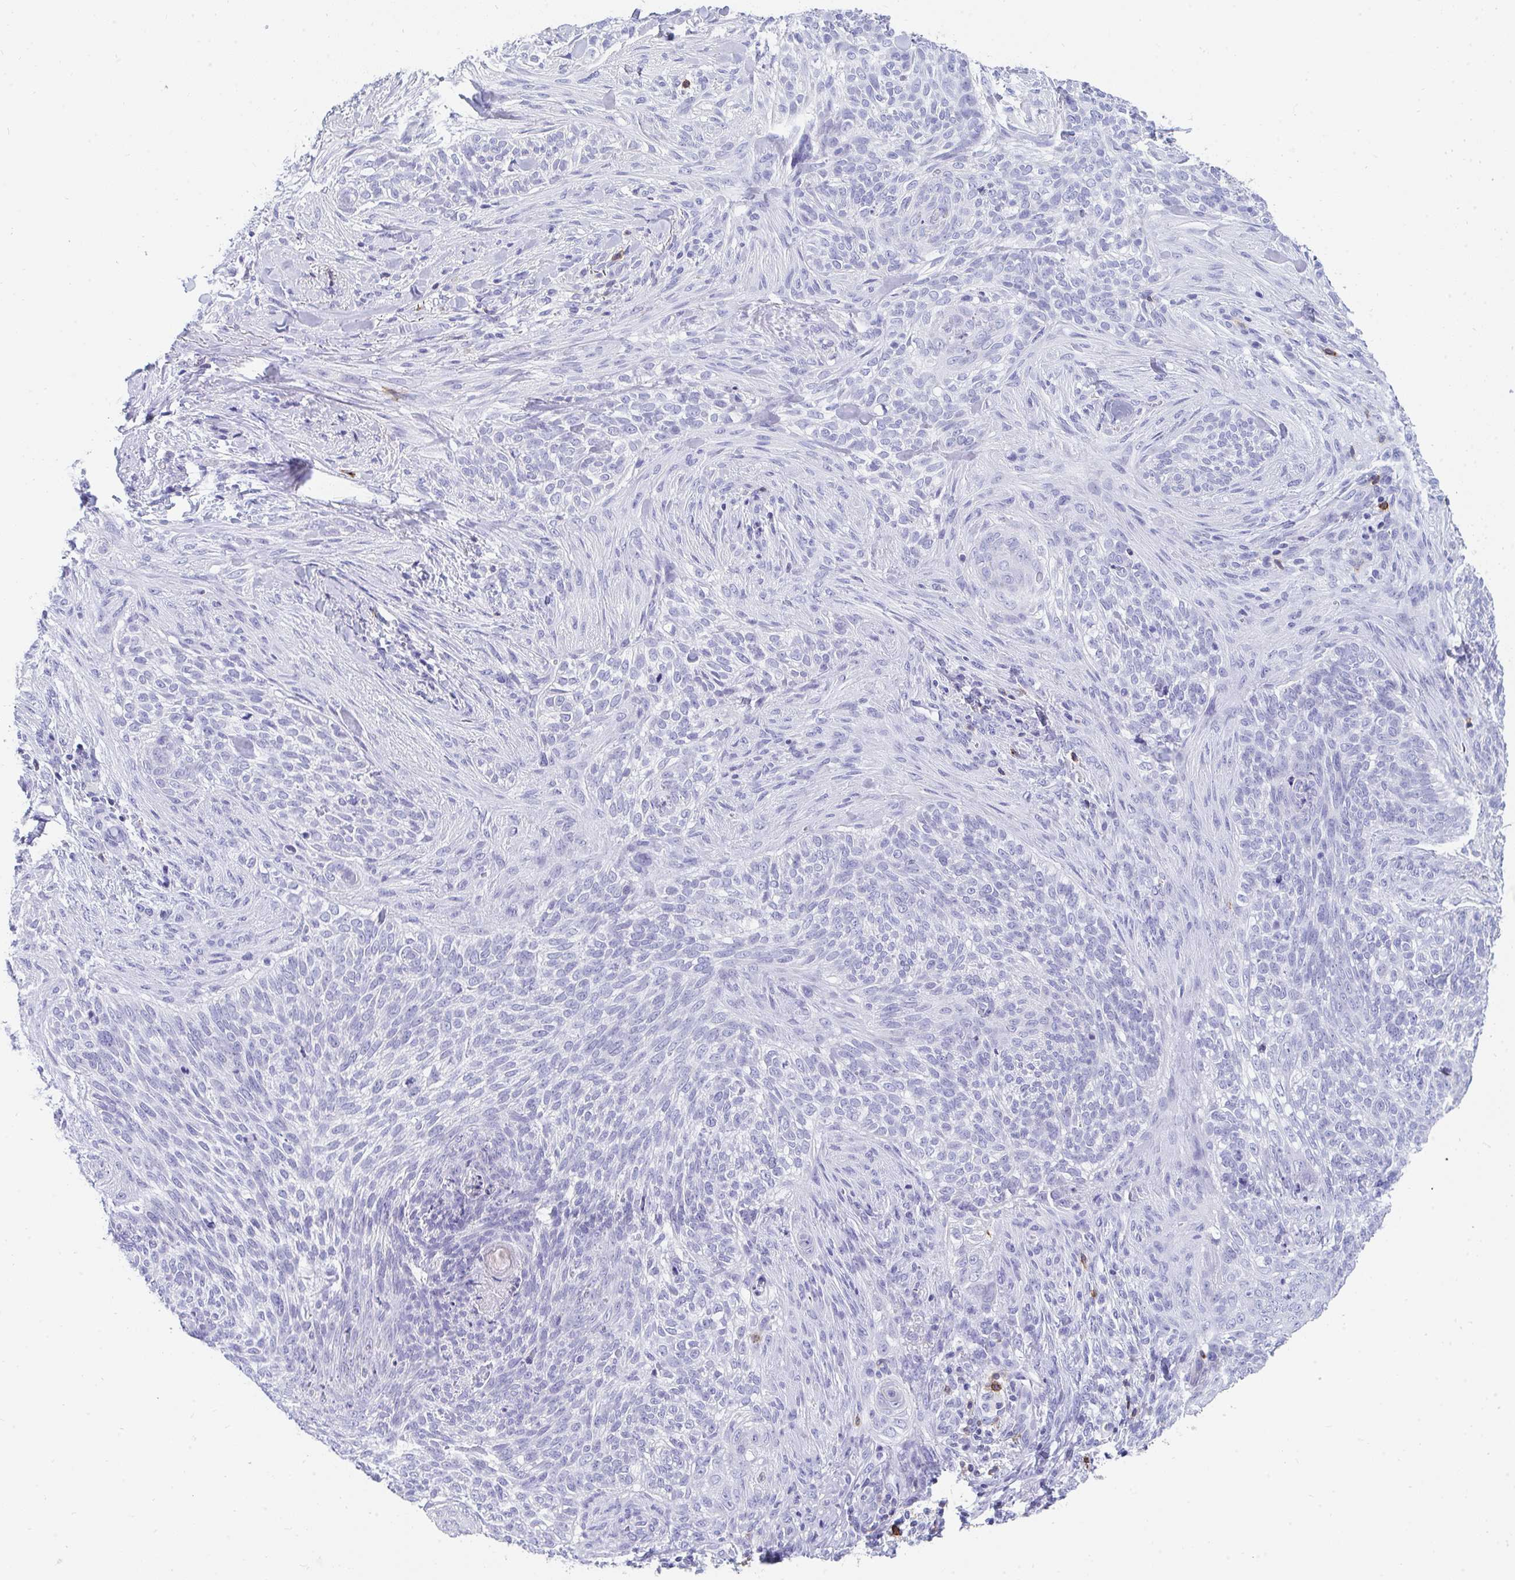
{"staining": {"intensity": "negative", "quantity": "none", "location": "none"}, "tissue": "skin cancer", "cell_type": "Tumor cells", "image_type": "cancer", "snomed": [{"axis": "morphology", "description": "Basal cell carcinoma"}, {"axis": "topography", "description": "Skin"}], "caption": "Immunohistochemical staining of skin cancer exhibits no significant expression in tumor cells.", "gene": "CD7", "patient": {"sex": "female", "age": 48}}